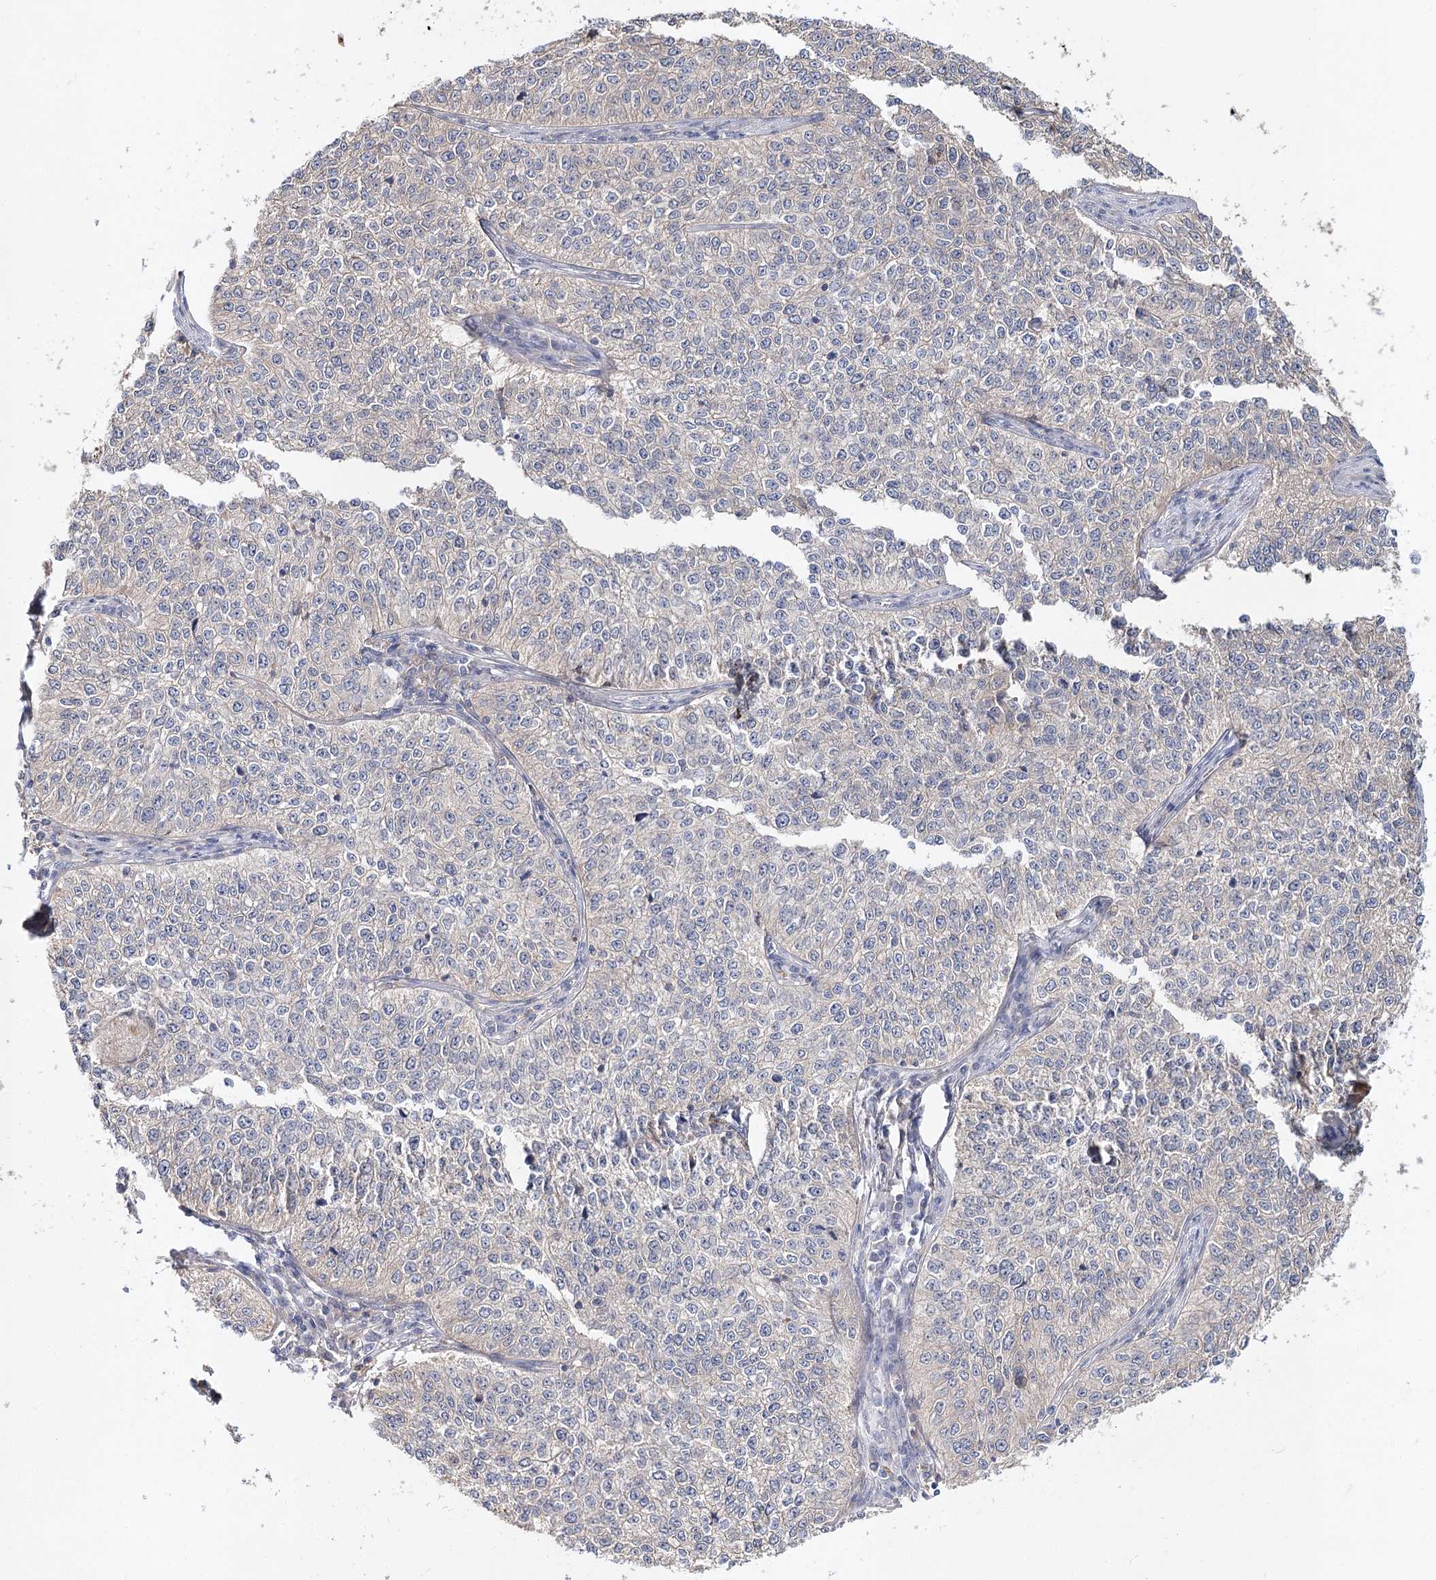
{"staining": {"intensity": "negative", "quantity": "none", "location": "none"}, "tissue": "cervical cancer", "cell_type": "Tumor cells", "image_type": "cancer", "snomed": [{"axis": "morphology", "description": "Squamous cell carcinoma, NOS"}, {"axis": "topography", "description": "Cervix"}], "caption": "Immunohistochemistry photomicrograph of cervical cancer stained for a protein (brown), which exhibits no staining in tumor cells.", "gene": "UGP2", "patient": {"sex": "female", "age": 35}}